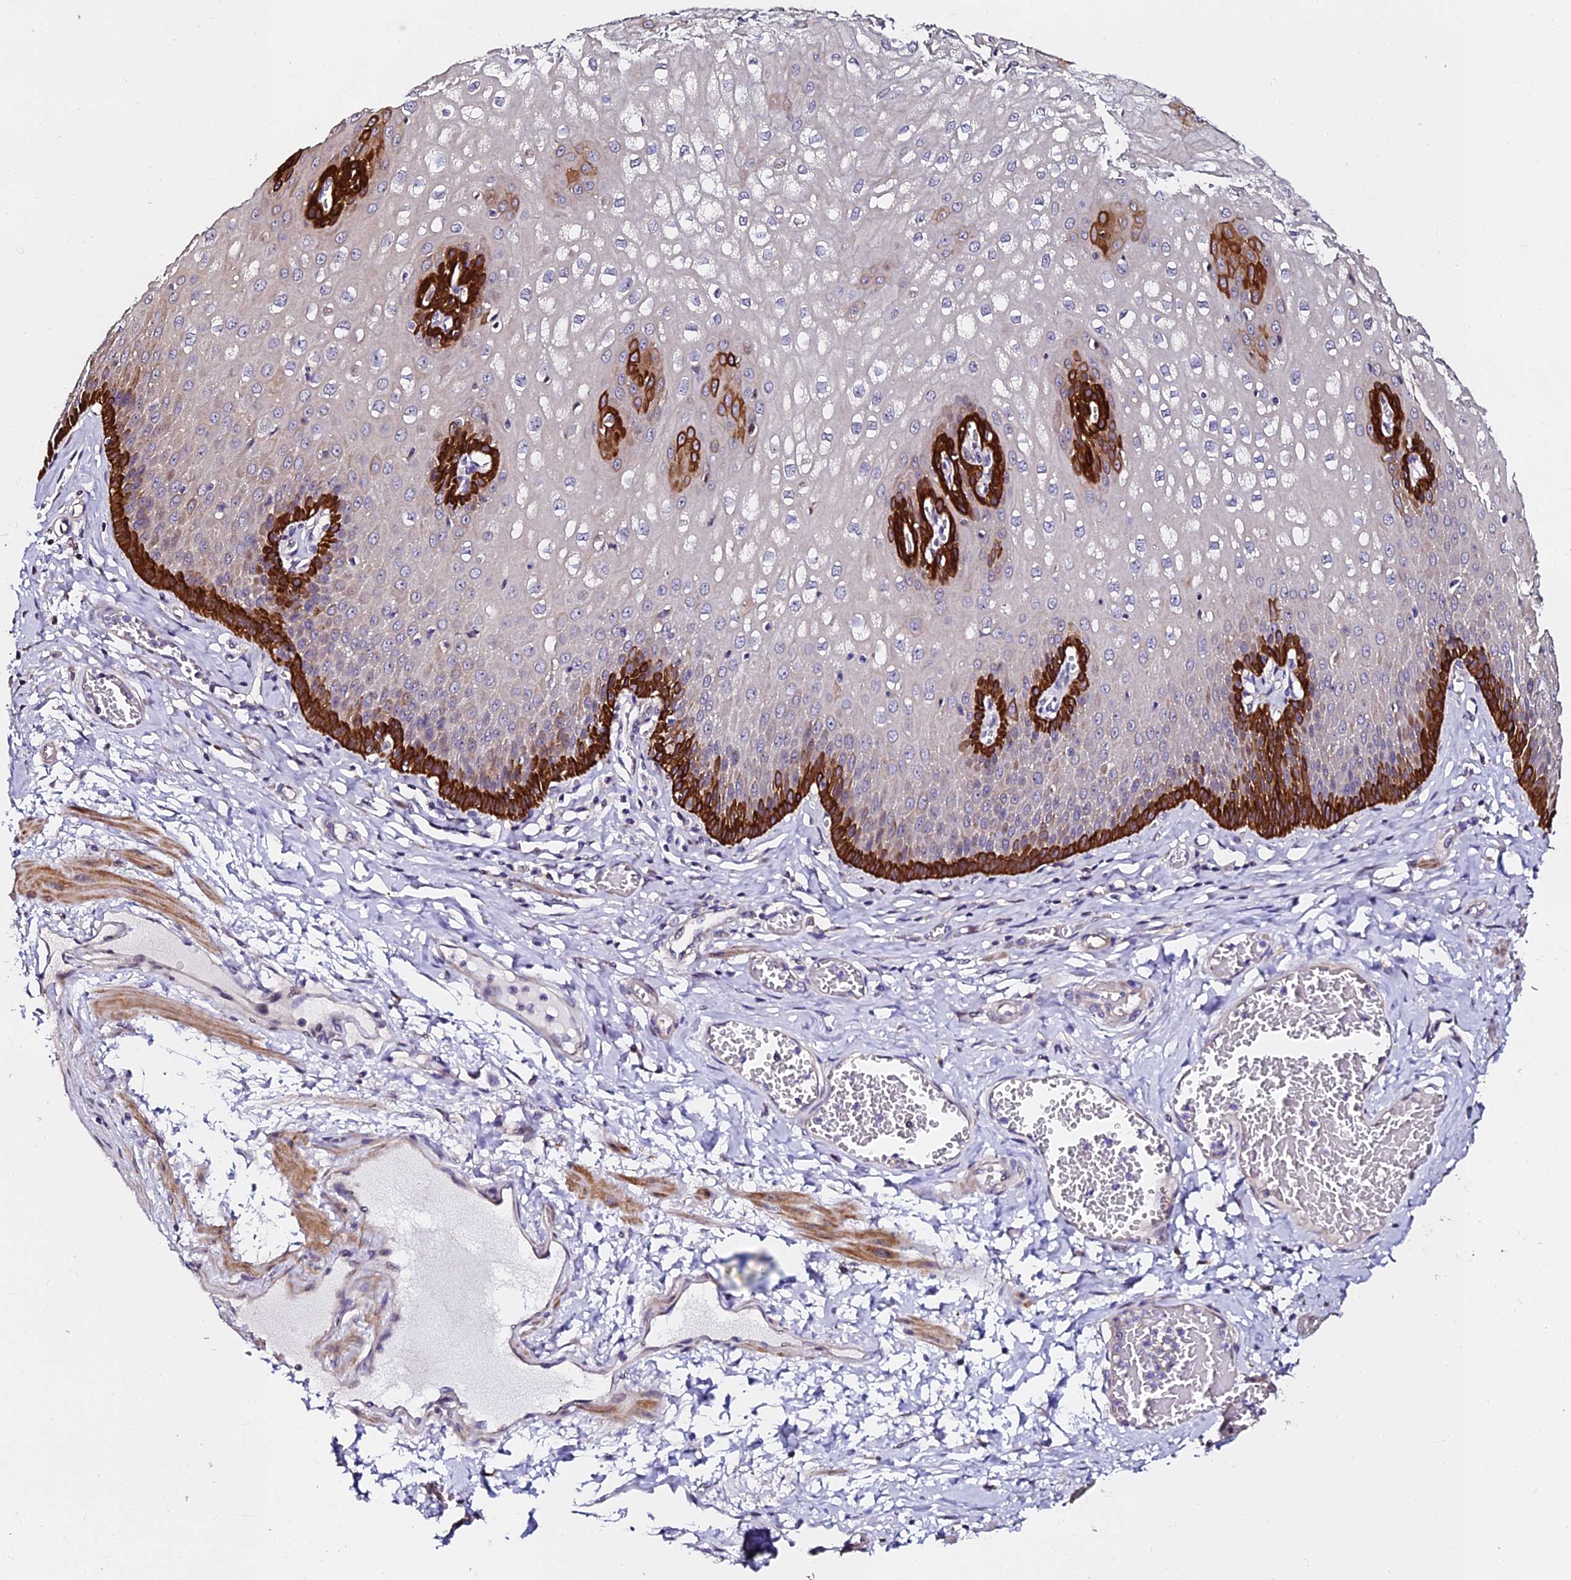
{"staining": {"intensity": "strong", "quantity": "25%-75%", "location": "cytoplasmic/membranous"}, "tissue": "esophagus", "cell_type": "Squamous epithelial cells", "image_type": "normal", "snomed": [{"axis": "morphology", "description": "Normal tissue, NOS"}, {"axis": "topography", "description": "Esophagus"}], "caption": "A histopathology image of human esophagus stained for a protein exhibits strong cytoplasmic/membranous brown staining in squamous epithelial cells.", "gene": "GPN3", "patient": {"sex": "male", "age": 60}}